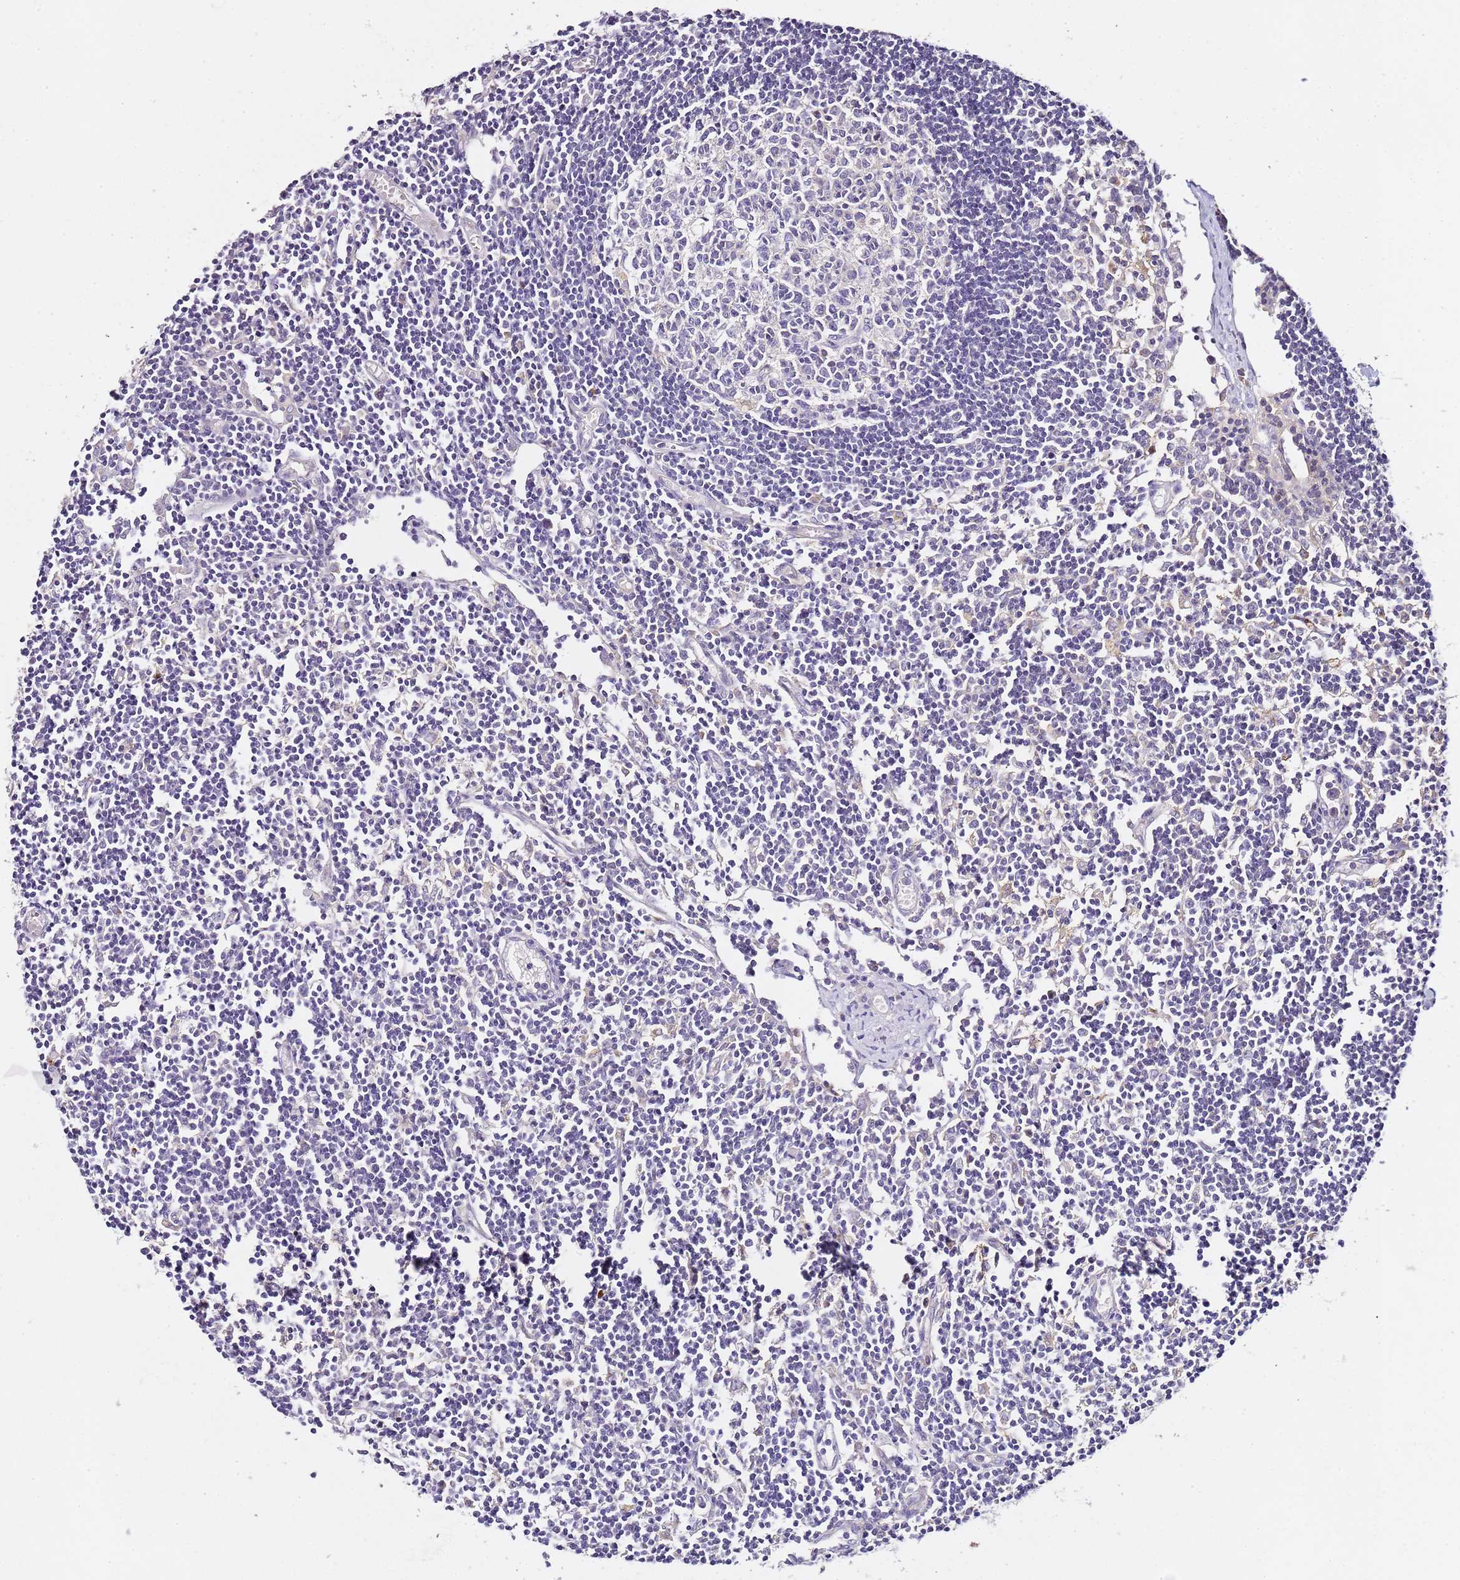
{"staining": {"intensity": "negative", "quantity": "none", "location": "none"}, "tissue": "lymph node", "cell_type": "Germinal center cells", "image_type": "normal", "snomed": [{"axis": "morphology", "description": "Normal tissue, NOS"}, {"axis": "topography", "description": "Lymph node"}], "caption": "High magnification brightfield microscopy of benign lymph node stained with DAB (brown) and counterstained with hematoxylin (blue): germinal center cells show no significant positivity. The staining was performed using DAB to visualize the protein expression in brown, while the nuclei were stained in blue with hematoxylin (Magnification: 20x).", "gene": "OR2B11", "patient": {"sex": "female", "age": 11}}